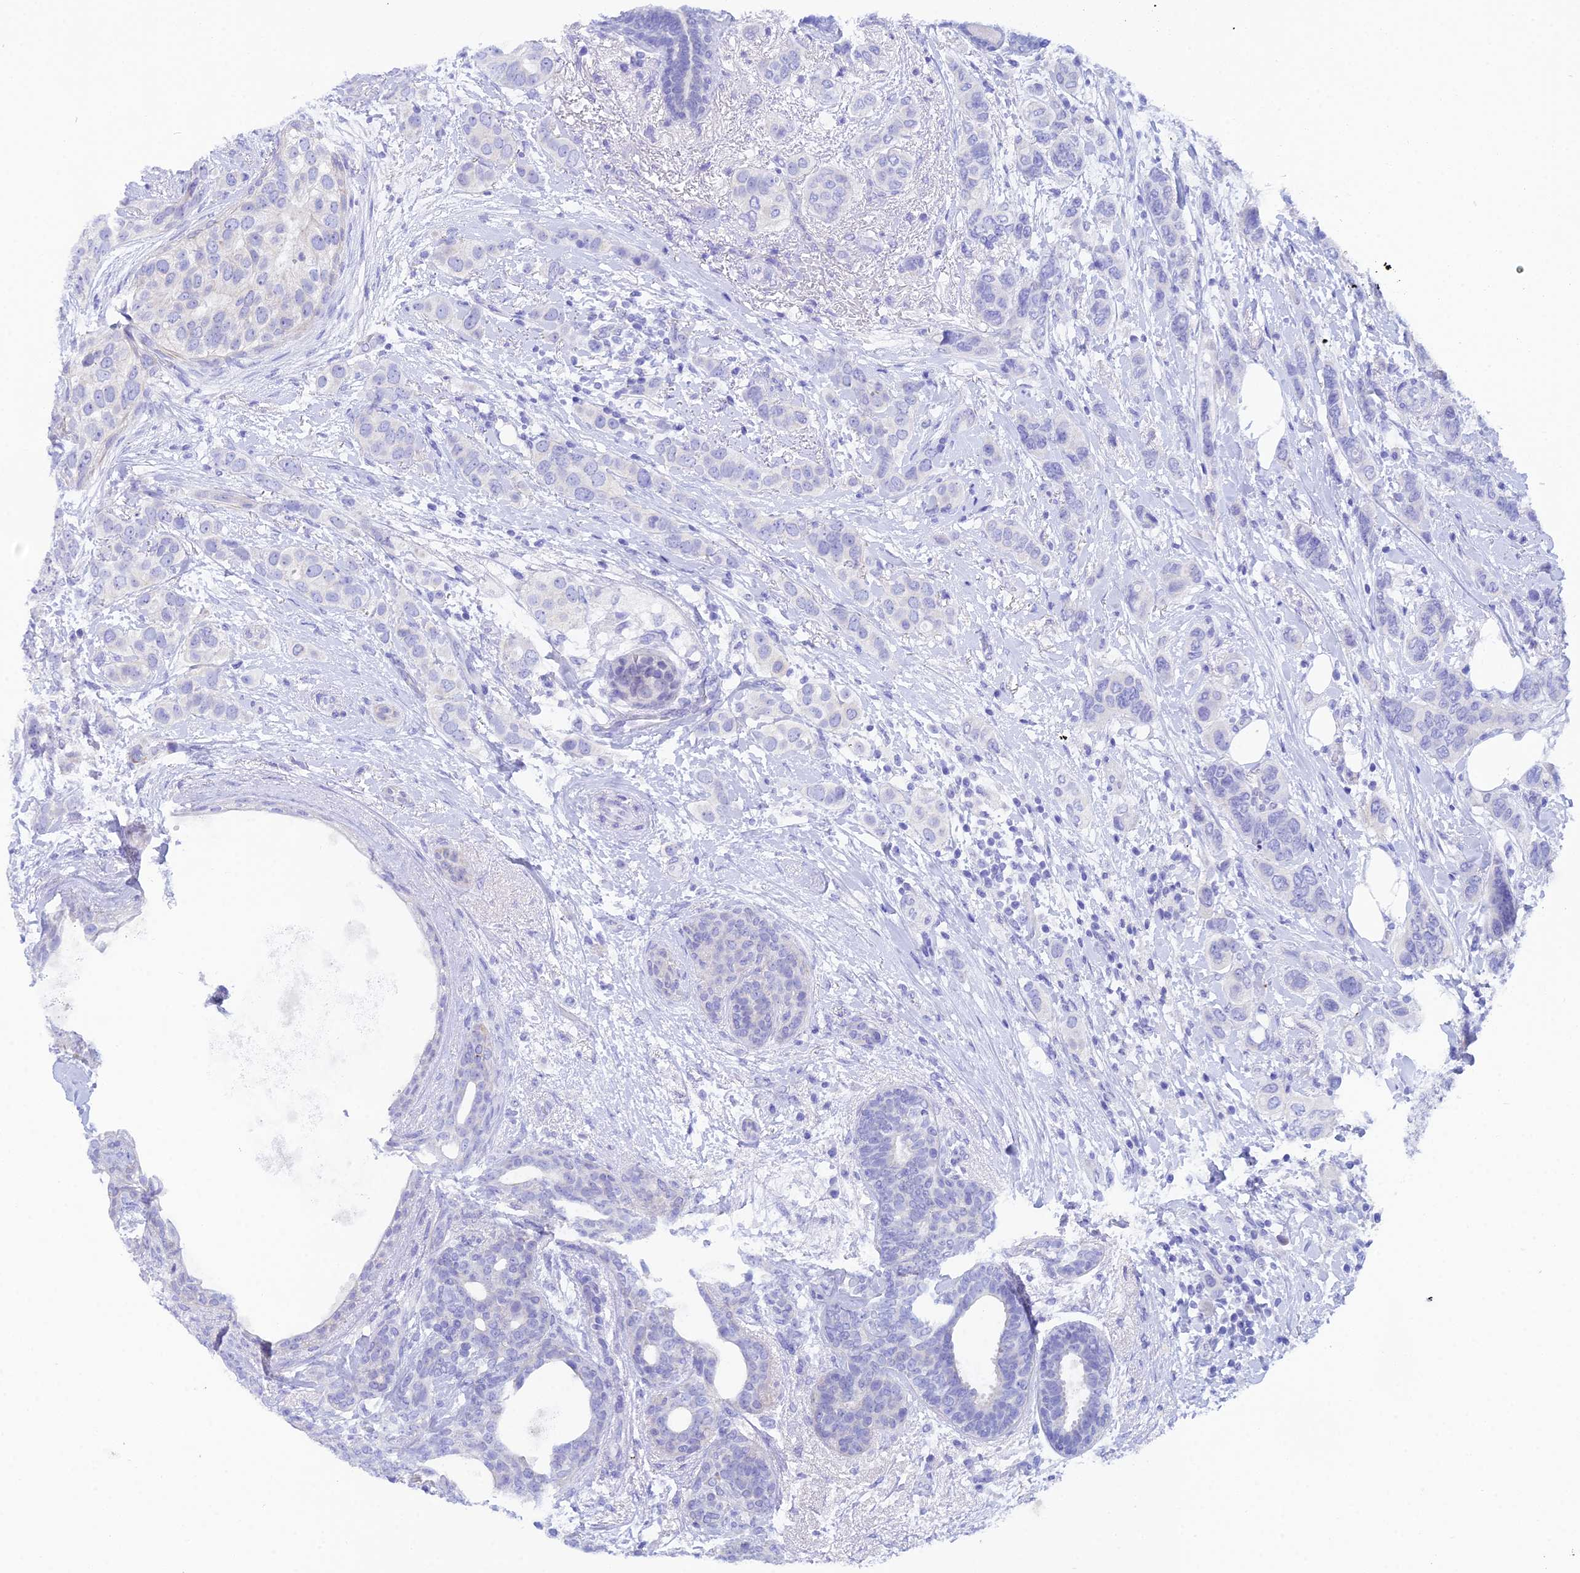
{"staining": {"intensity": "negative", "quantity": "none", "location": "none"}, "tissue": "breast cancer", "cell_type": "Tumor cells", "image_type": "cancer", "snomed": [{"axis": "morphology", "description": "Lobular carcinoma"}, {"axis": "topography", "description": "Breast"}], "caption": "Breast lobular carcinoma was stained to show a protein in brown. There is no significant positivity in tumor cells. (DAB (3,3'-diaminobenzidine) IHC with hematoxylin counter stain).", "gene": "REG1A", "patient": {"sex": "female", "age": 51}}